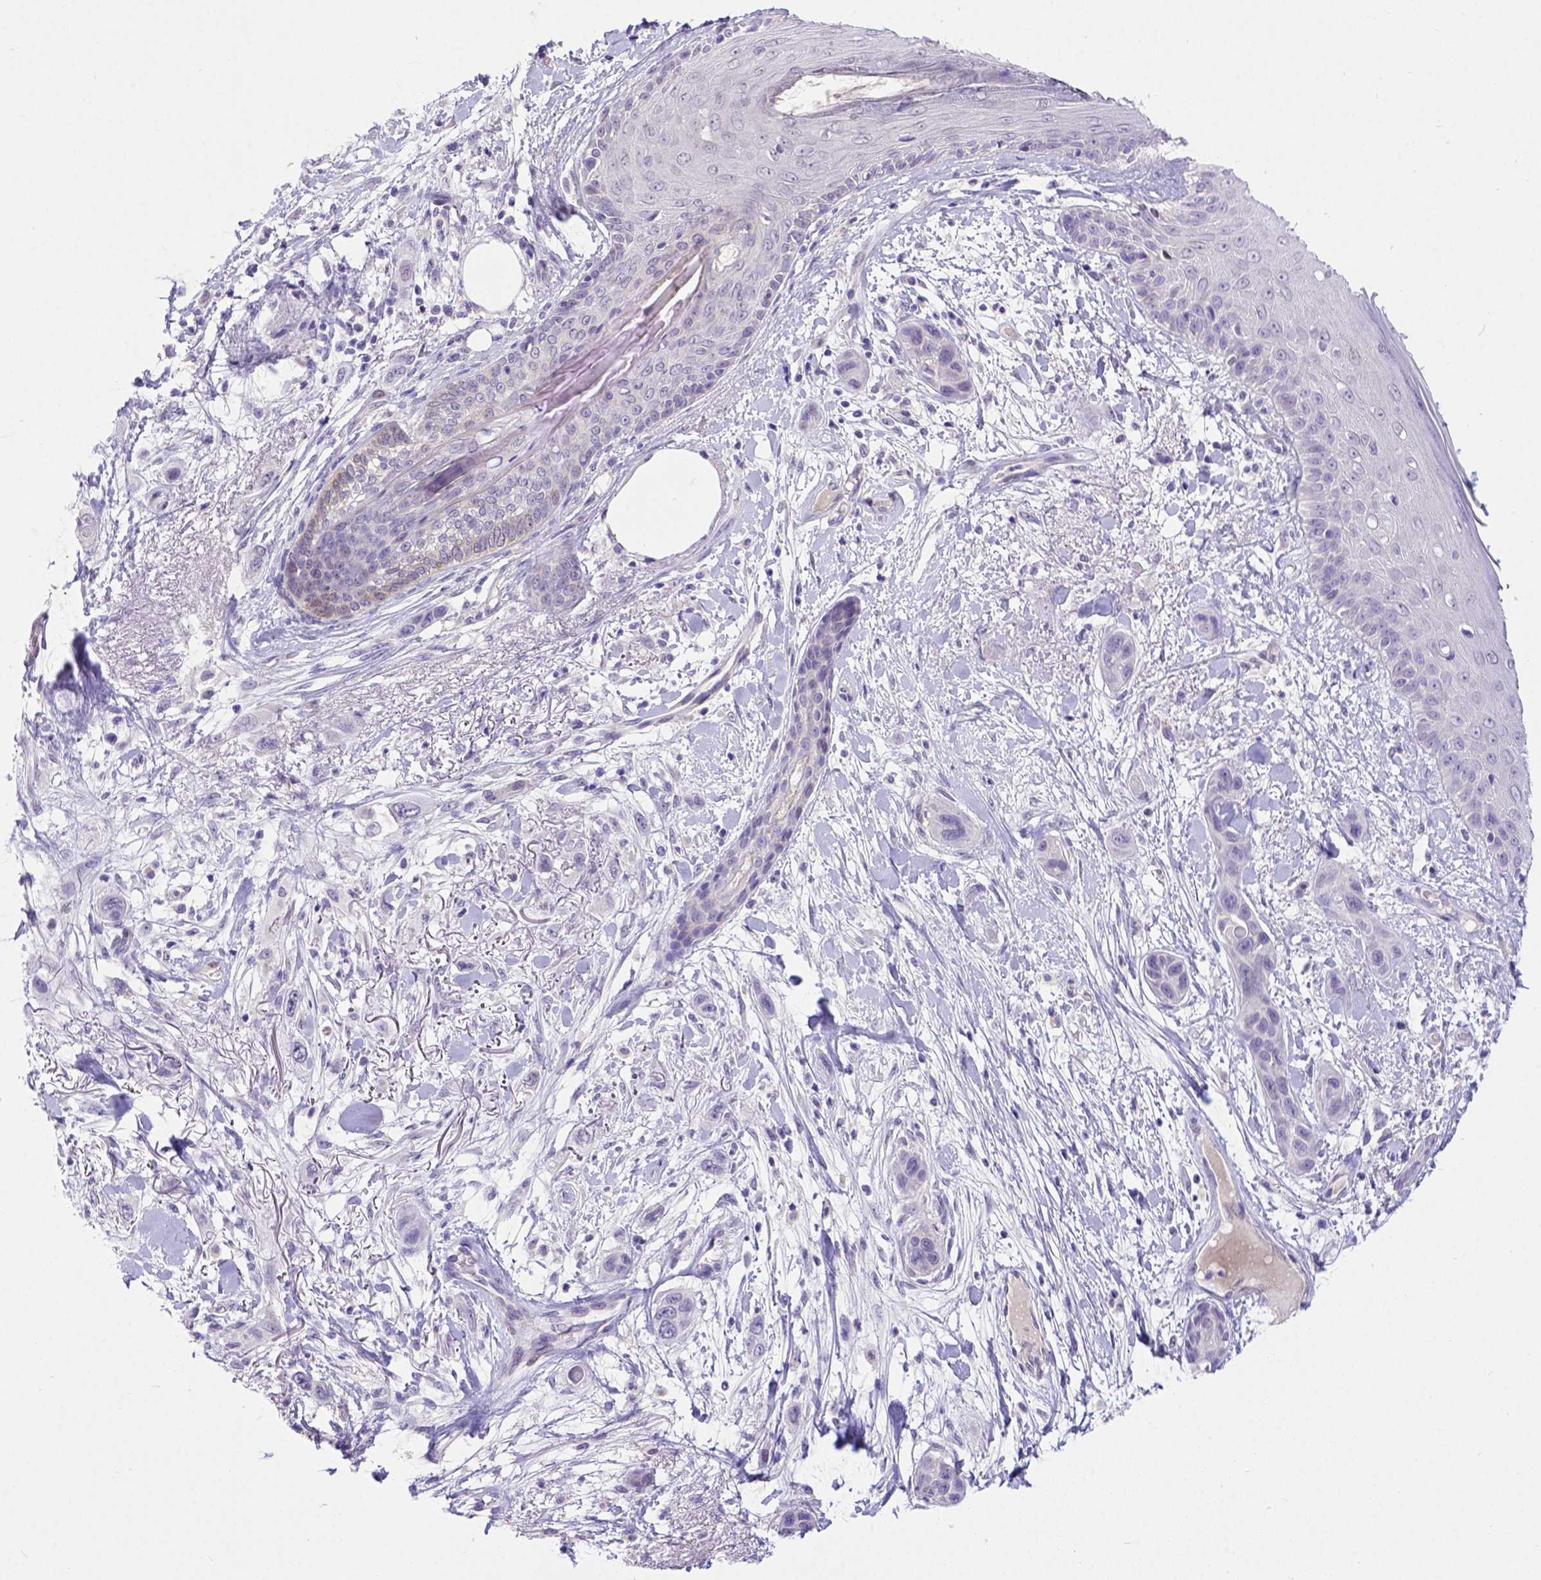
{"staining": {"intensity": "negative", "quantity": "none", "location": "none"}, "tissue": "skin cancer", "cell_type": "Tumor cells", "image_type": "cancer", "snomed": [{"axis": "morphology", "description": "Squamous cell carcinoma, NOS"}, {"axis": "topography", "description": "Skin"}], "caption": "Immunohistochemistry (IHC) histopathology image of neoplastic tissue: human skin squamous cell carcinoma stained with DAB (3,3'-diaminobenzidine) displays no significant protein expression in tumor cells. Nuclei are stained in blue.", "gene": "BTN1A1", "patient": {"sex": "male", "age": 79}}